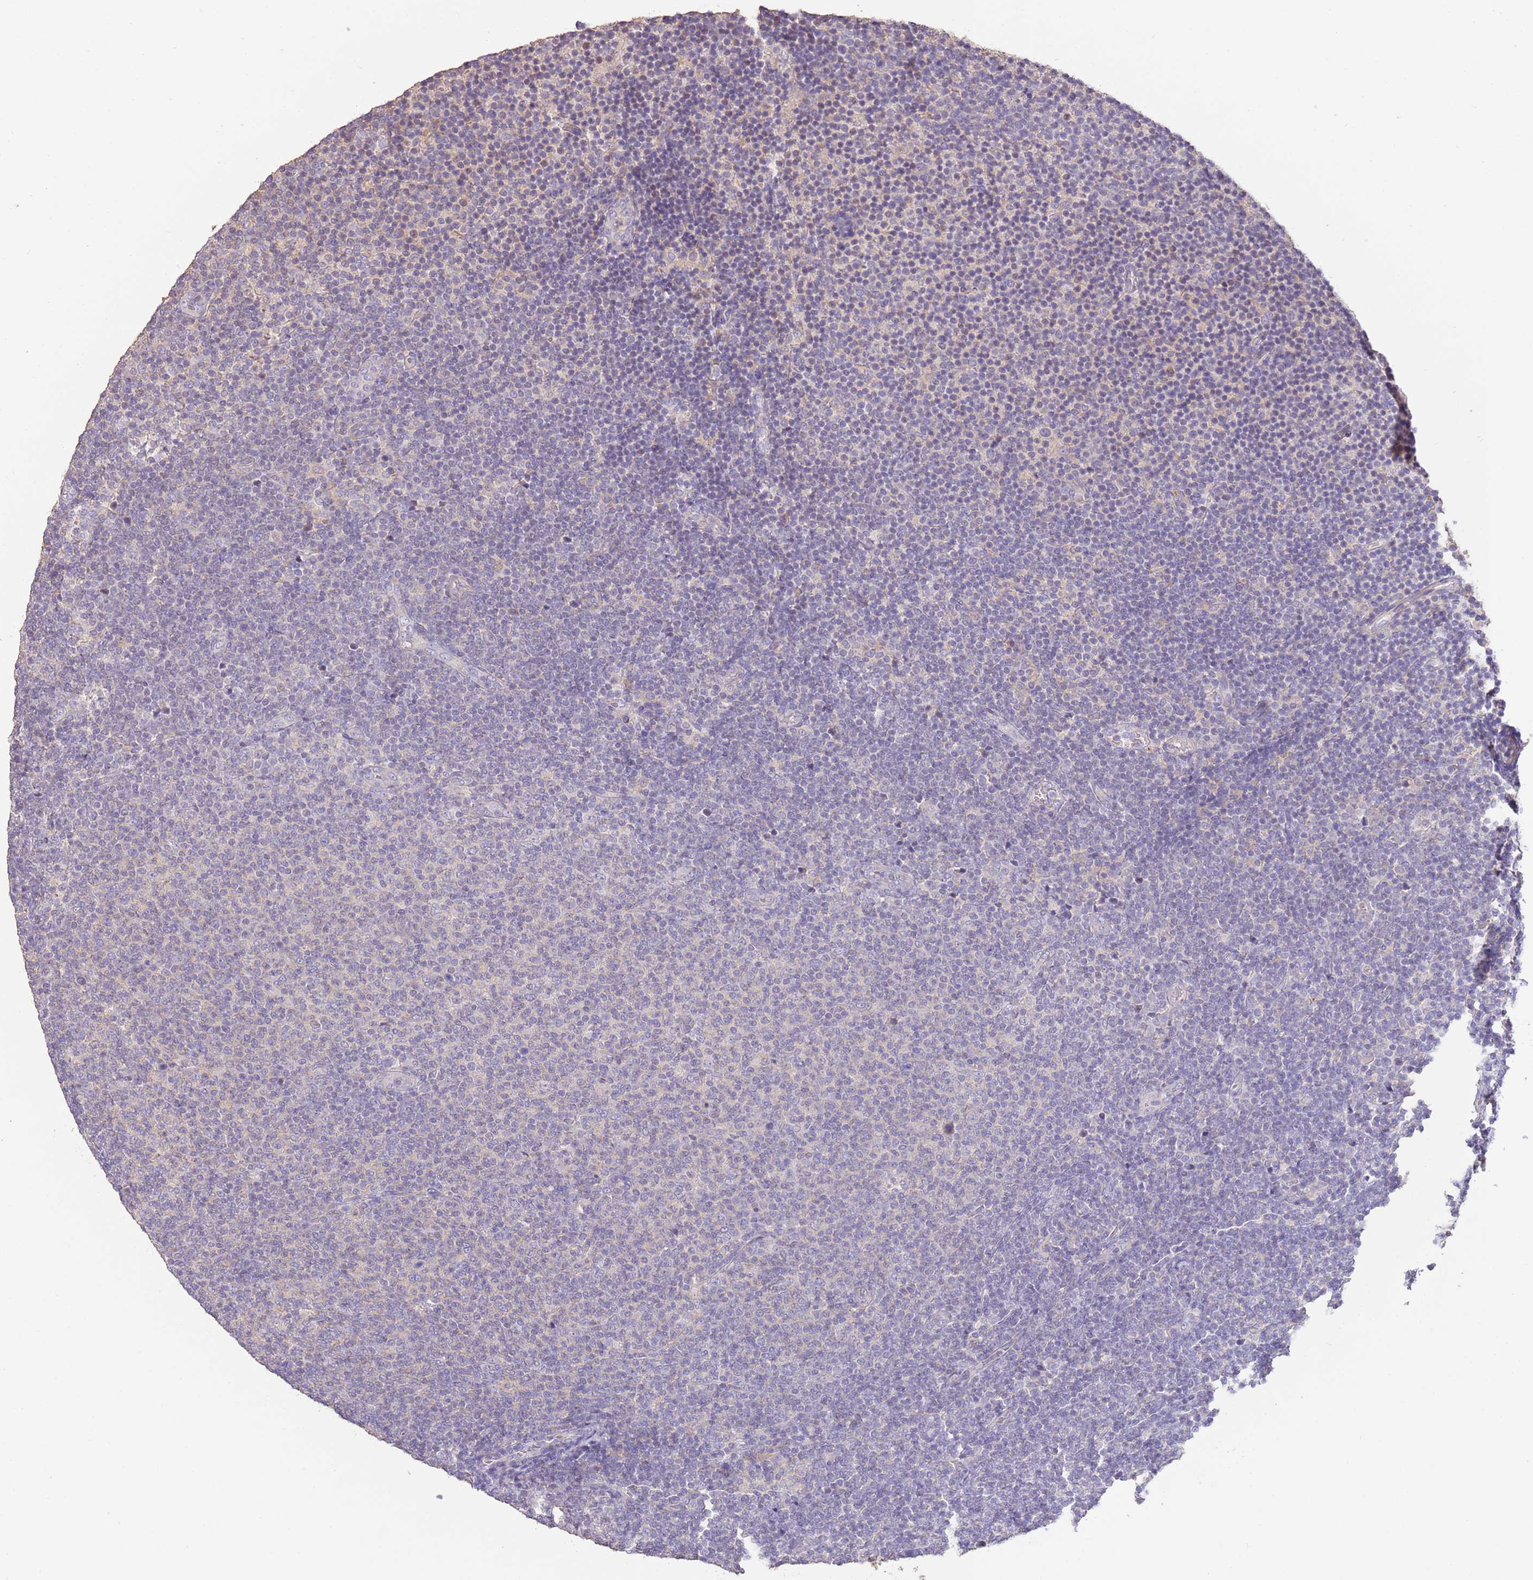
{"staining": {"intensity": "negative", "quantity": "none", "location": "none"}, "tissue": "lymphoma", "cell_type": "Tumor cells", "image_type": "cancer", "snomed": [{"axis": "morphology", "description": "Malignant lymphoma, non-Hodgkin's type, Low grade"}, {"axis": "topography", "description": "Lymph node"}], "caption": "Immunohistochemistry histopathology image of human low-grade malignant lymphoma, non-Hodgkin's type stained for a protein (brown), which reveals no positivity in tumor cells.", "gene": "SFTPA1", "patient": {"sex": "male", "age": 66}}